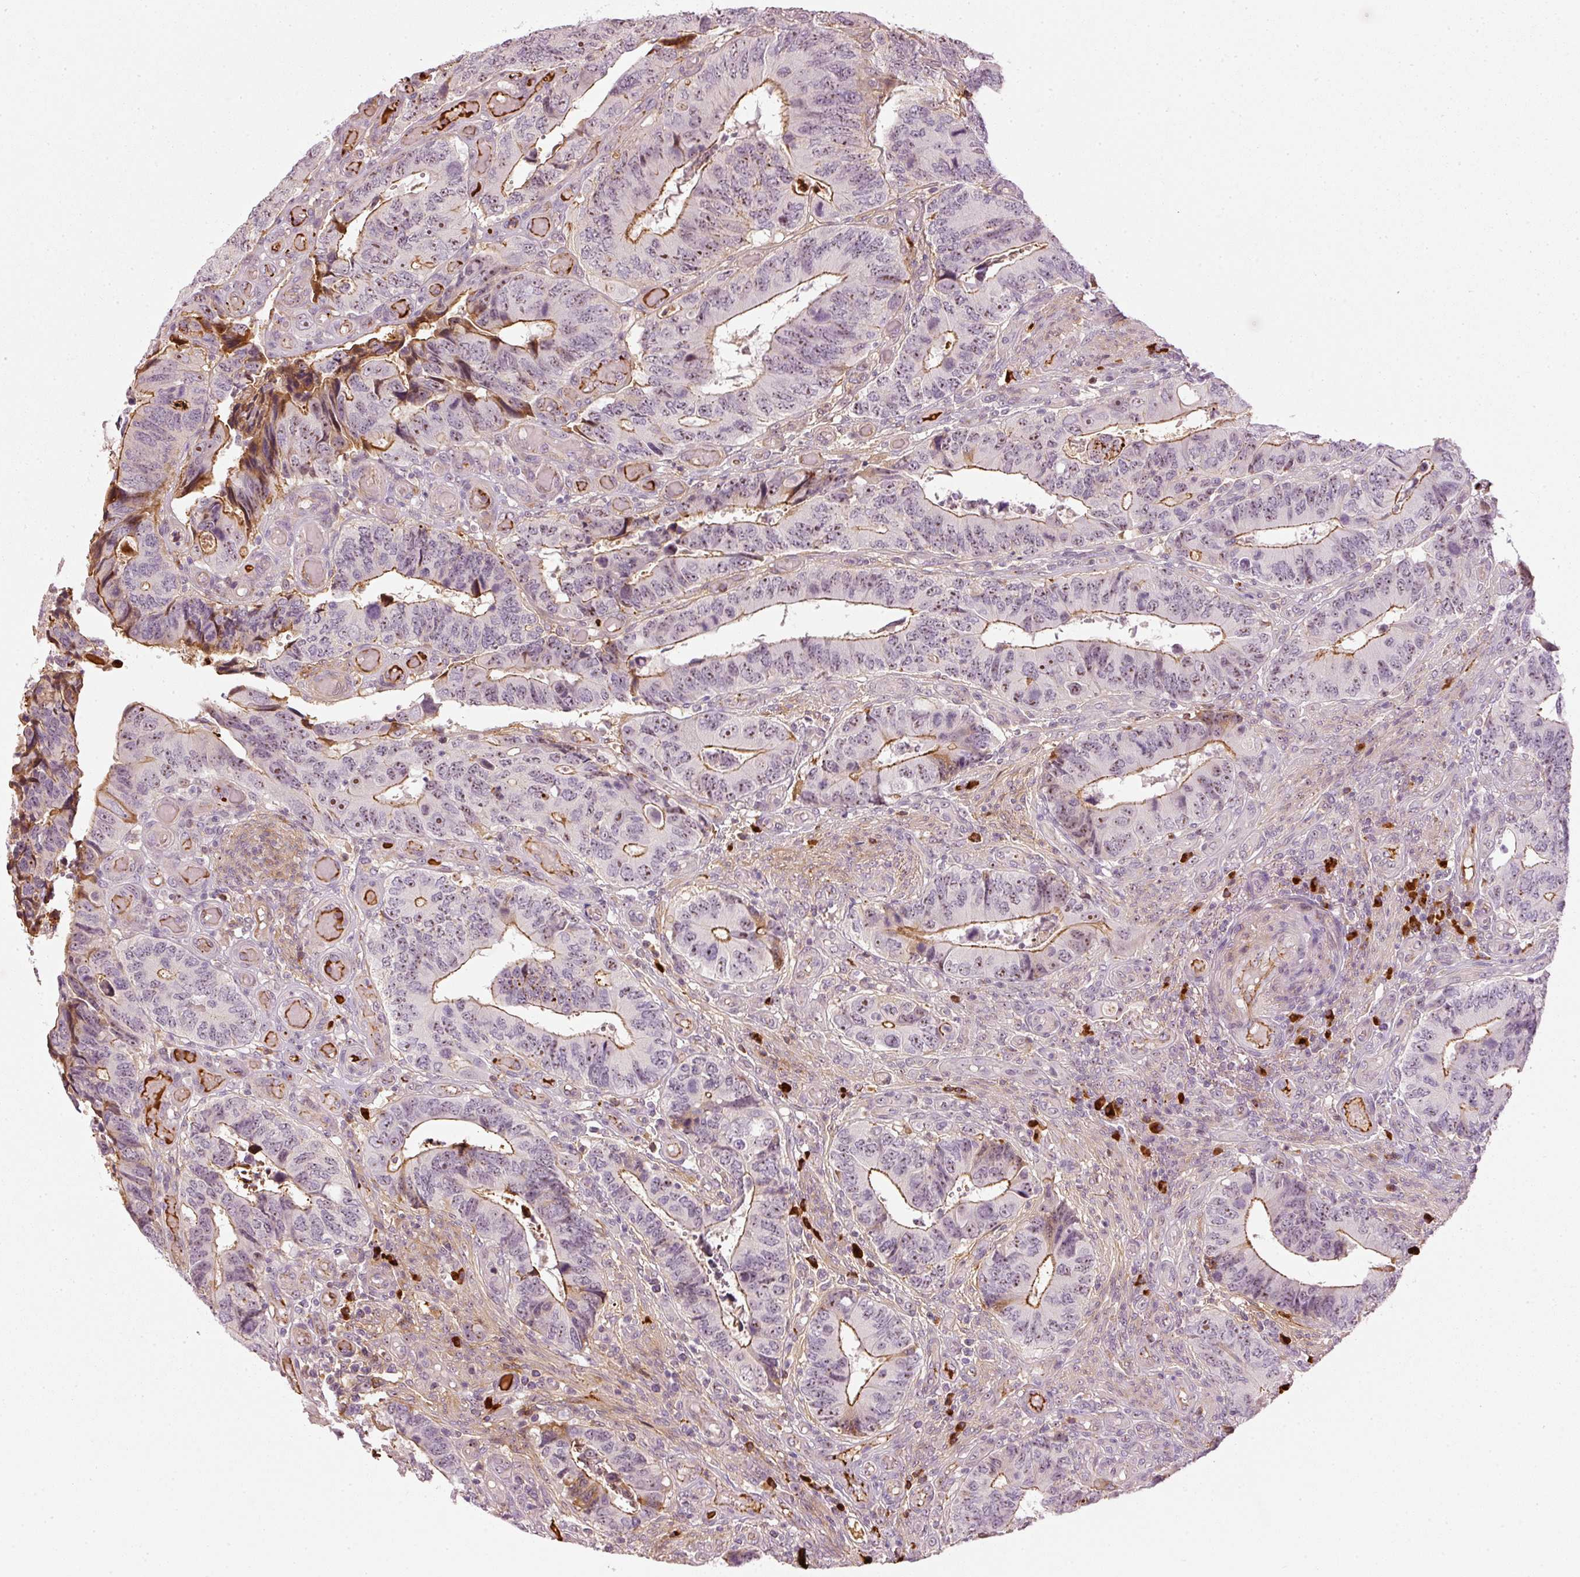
{"staining": {"intensity": "moderate", "quantity": "25%-75%", "location": "cytoplasmic/membranous,nuclear"}, "tissue": "colorectal cancer", "cell_type": "Tumor cells", "image_type": "cancer", "snomed": [{"axis": "morphology", "description": "Adenocarcinoma, NOS"}, {"axis": "topography", "description": "Colon"}], "caption": "The photomicrograph displays a brown stain indicating the presence of a protein in the cytoplasmic/membranous and nuclear of tumor cells in adenocarcinoma (colorectal).", "gene": "VCAM1", "patient": {"sex": "male", "age": 87}}